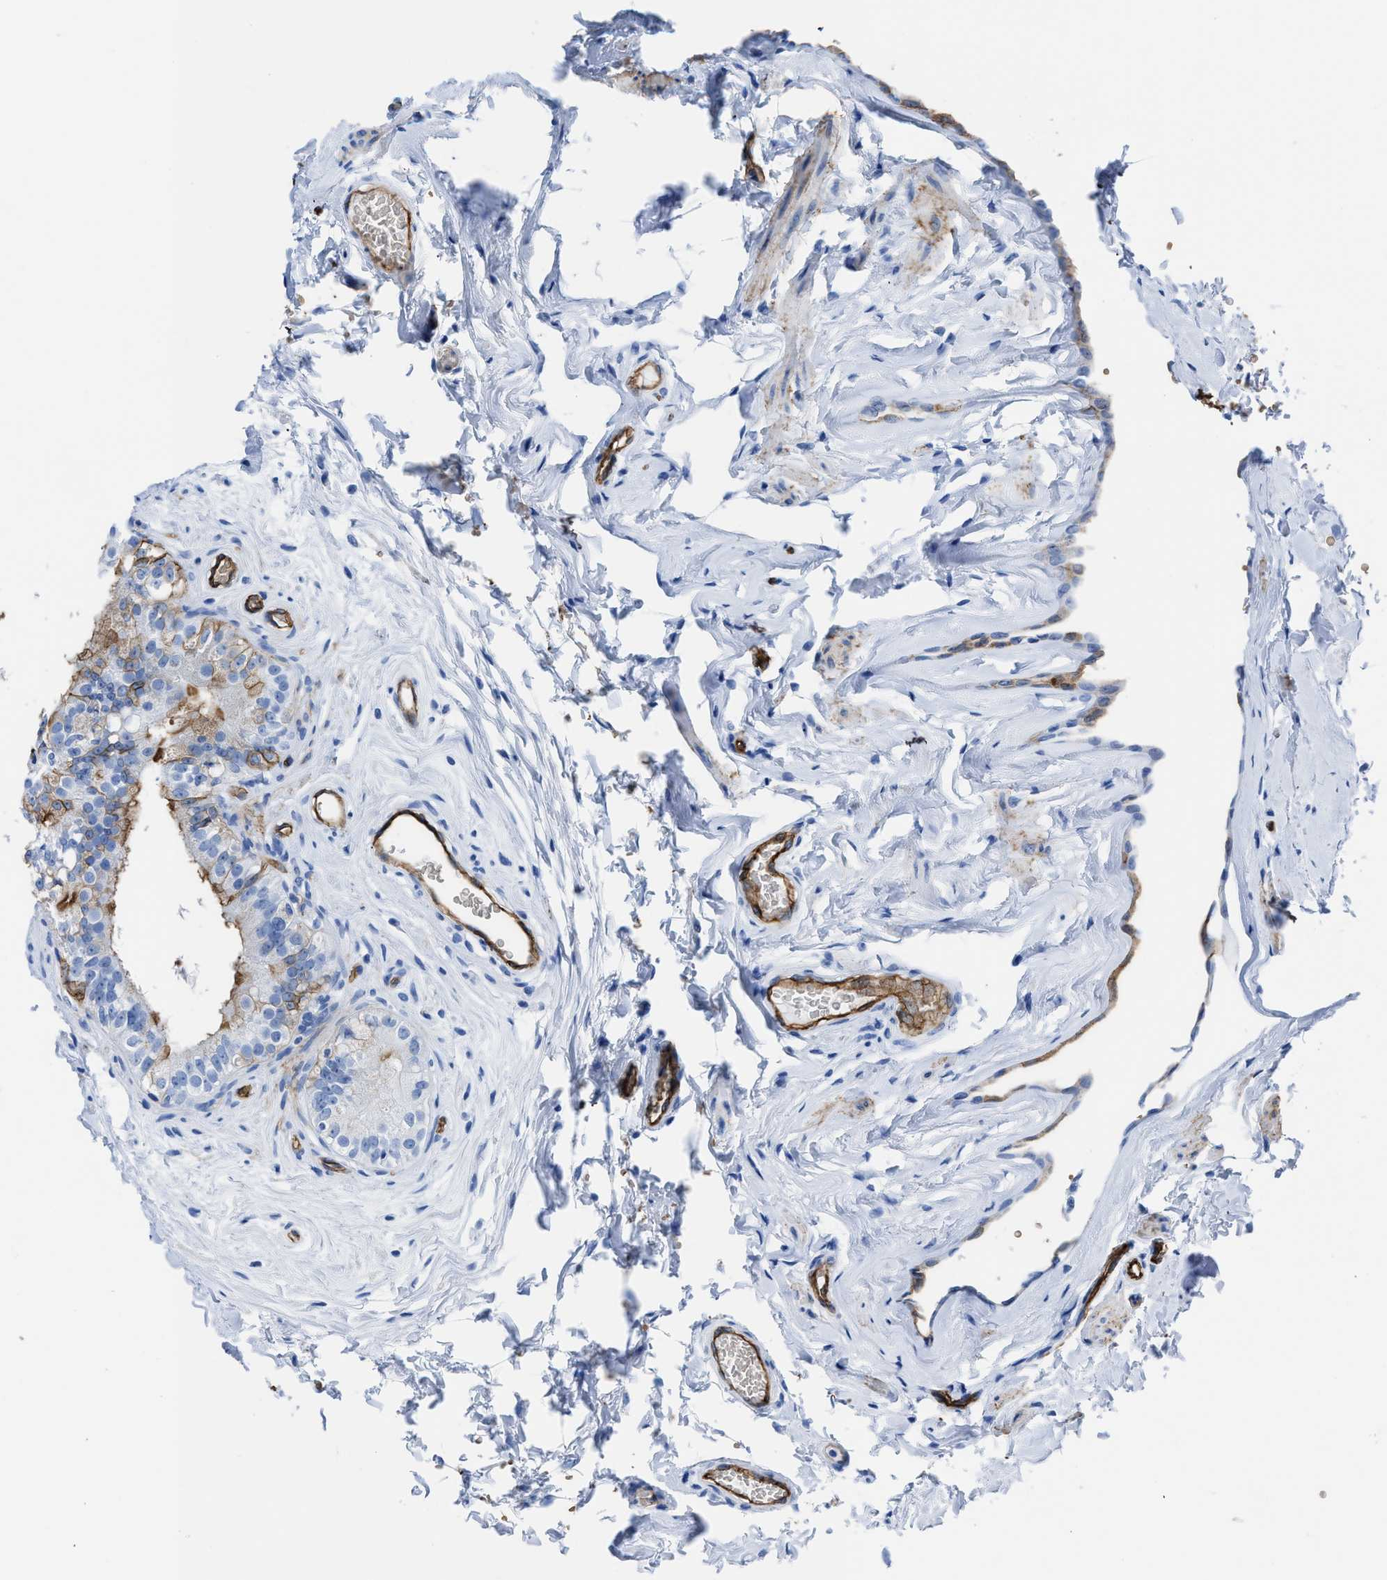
{"staining": {"intensity": "moderate", "quantity": "<25%", "location": "cytoplasmic/membranous"}, "tissue": "epididymis", "cell_type": "Glandular cells", "image_type": "normal", "snomed": [{"axis": "morphology", "description": "Normal tissue, NOS"}, {"axis": "topography", "description": "Testis"}, {"axis": "topography", "description": "Epididymis"}], "caption": "Epididymis stained for a protein (brown) reveals moderate cytoplasmic/membranous positive positivity in approximately <25% of glandular cells.", "gene": "AQP1", "patient": {"sex": "male", "age": 36}}